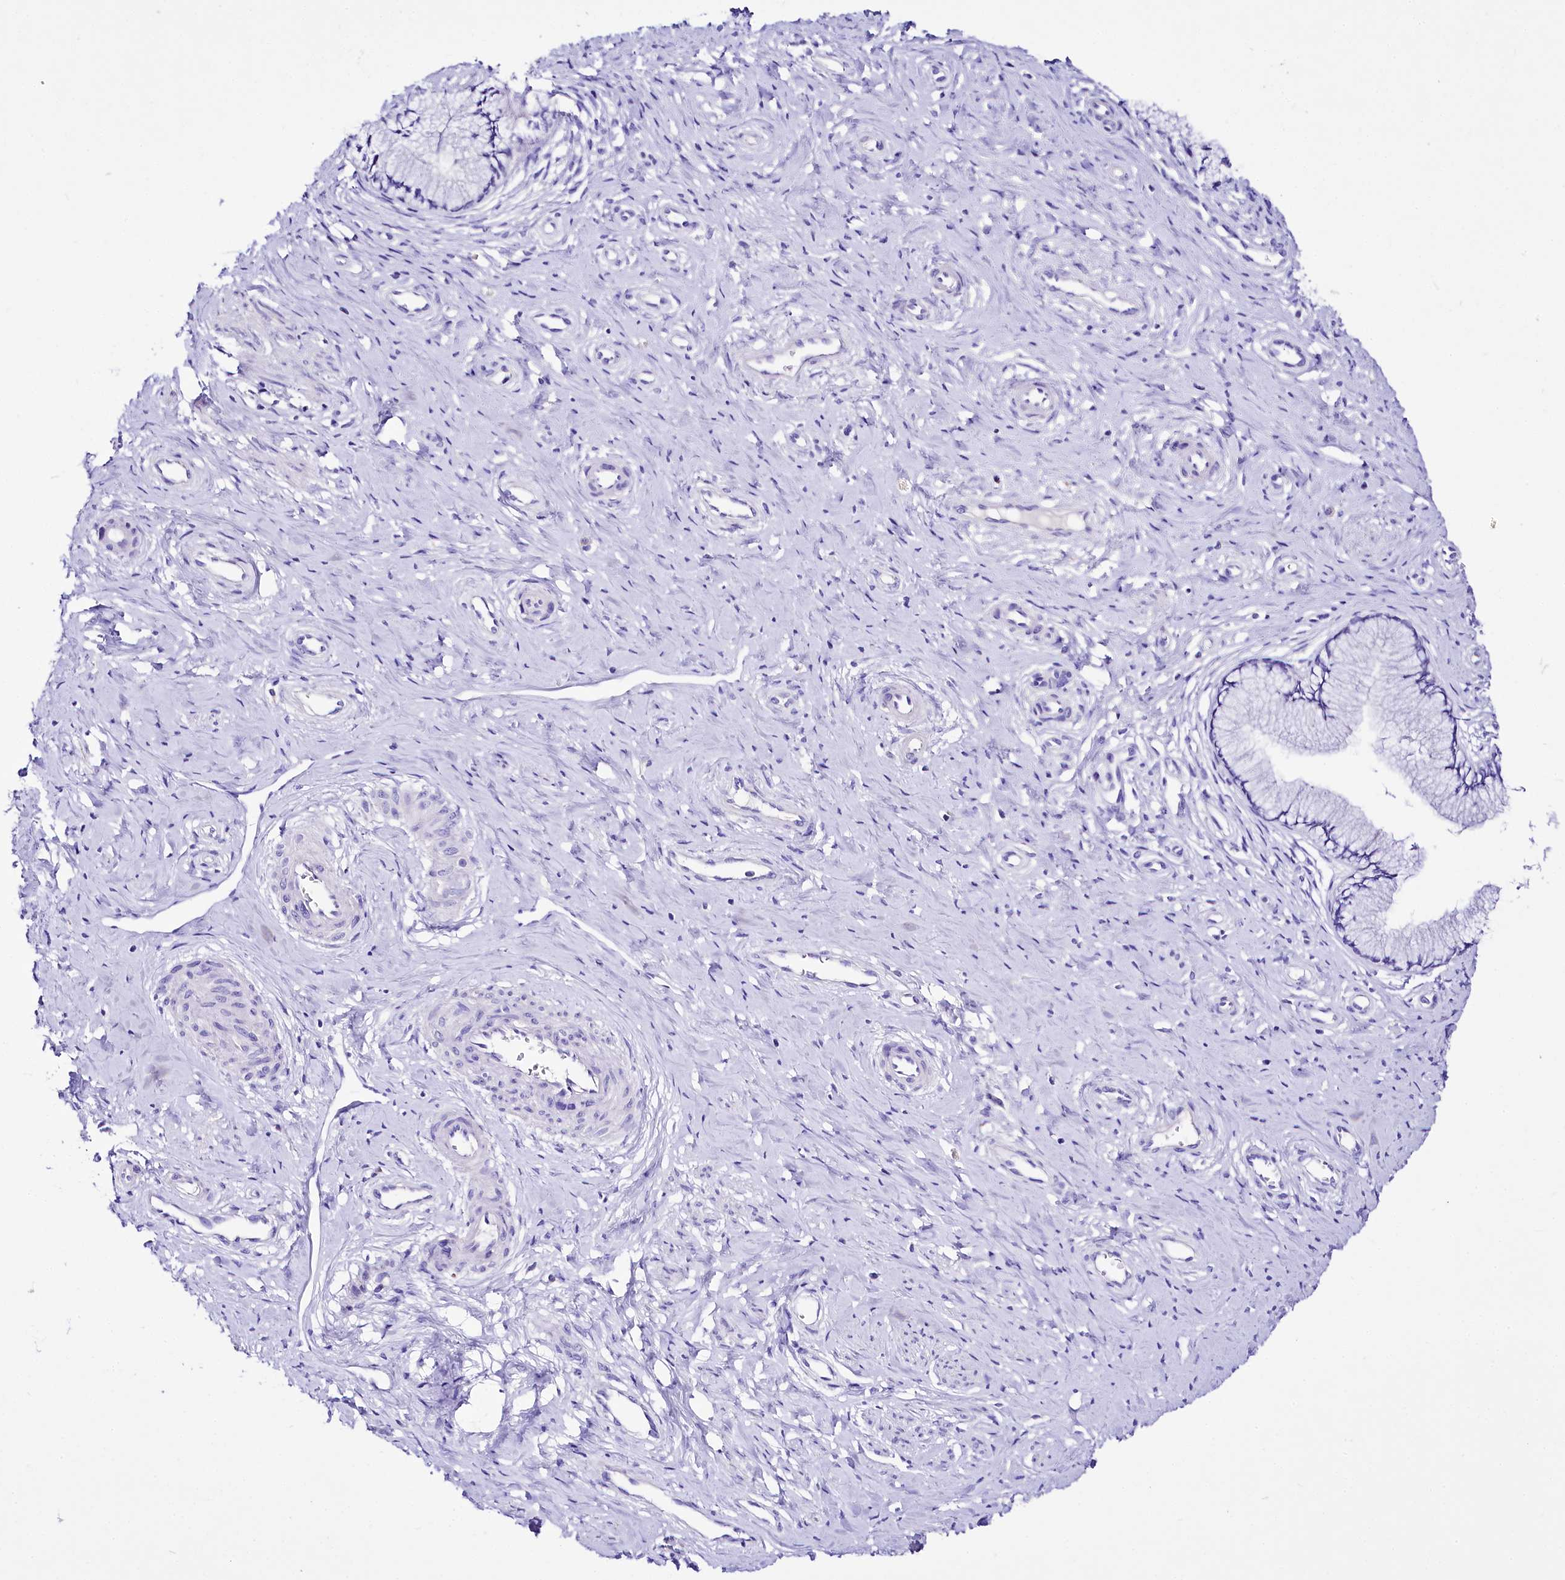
{"staining": {"intensity": "negative", "quantity": "none", "location": "none"}, "tissue": "cervix", "cell_type": "Glandular cells", "image_type": "normal", "snomed": [{"axis": "morphology", "description": "Normal tissue, NOS"}, {"axis": "topography", "description": "Cervix"}], "caption": "The histopathology image reveals no staining of glandular cells in normal cervix. (DAB IHC, high magnification).", "gene": "A2ML1", "patient": {"sex": "female", "age": 36}}